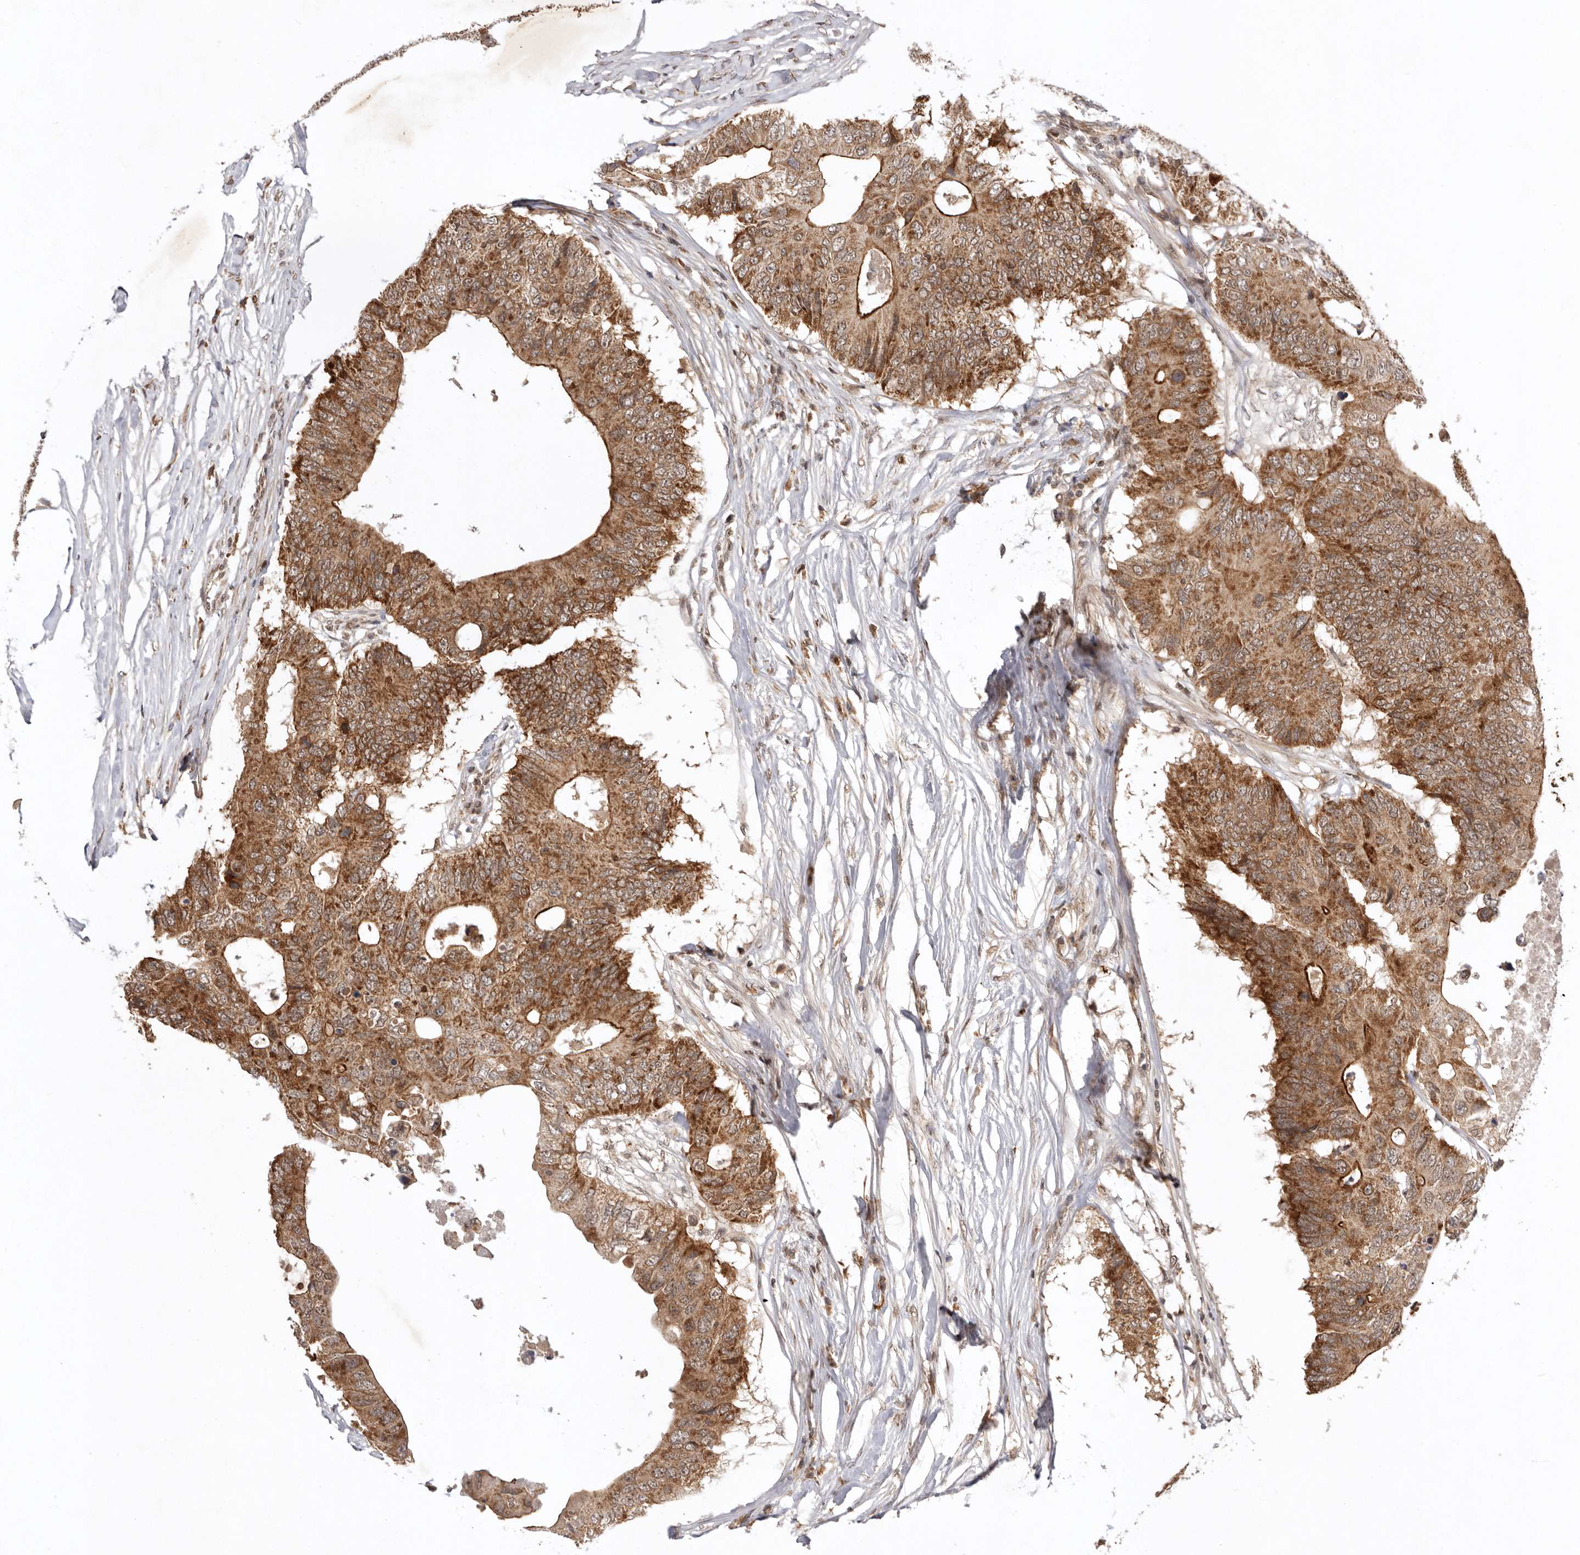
{"staining": {"intensity": "moderate", "quantity": ">75%", "location": "cytoplasmic/membranous"}, "tissue": "colorectal cancer", "cell_type": "Tumor cells", "image_type": "cancer", "snomed": [{"axis": "morphology", "description": "Adenocarcinoma, NOS"}, {"axis": "topography", "description": "Colon"}], "caption": "High-magnification brightfield microscopy of colorectal cancer stained with DAB (brown) and counterstained with hematoxylin (blue). tumor cells exhibit moderate cytoplasmic/membranous positivity is identified in about>75% of cells.", "gene": "TARS2", "patient": {"sex": "male", "age": 71}}